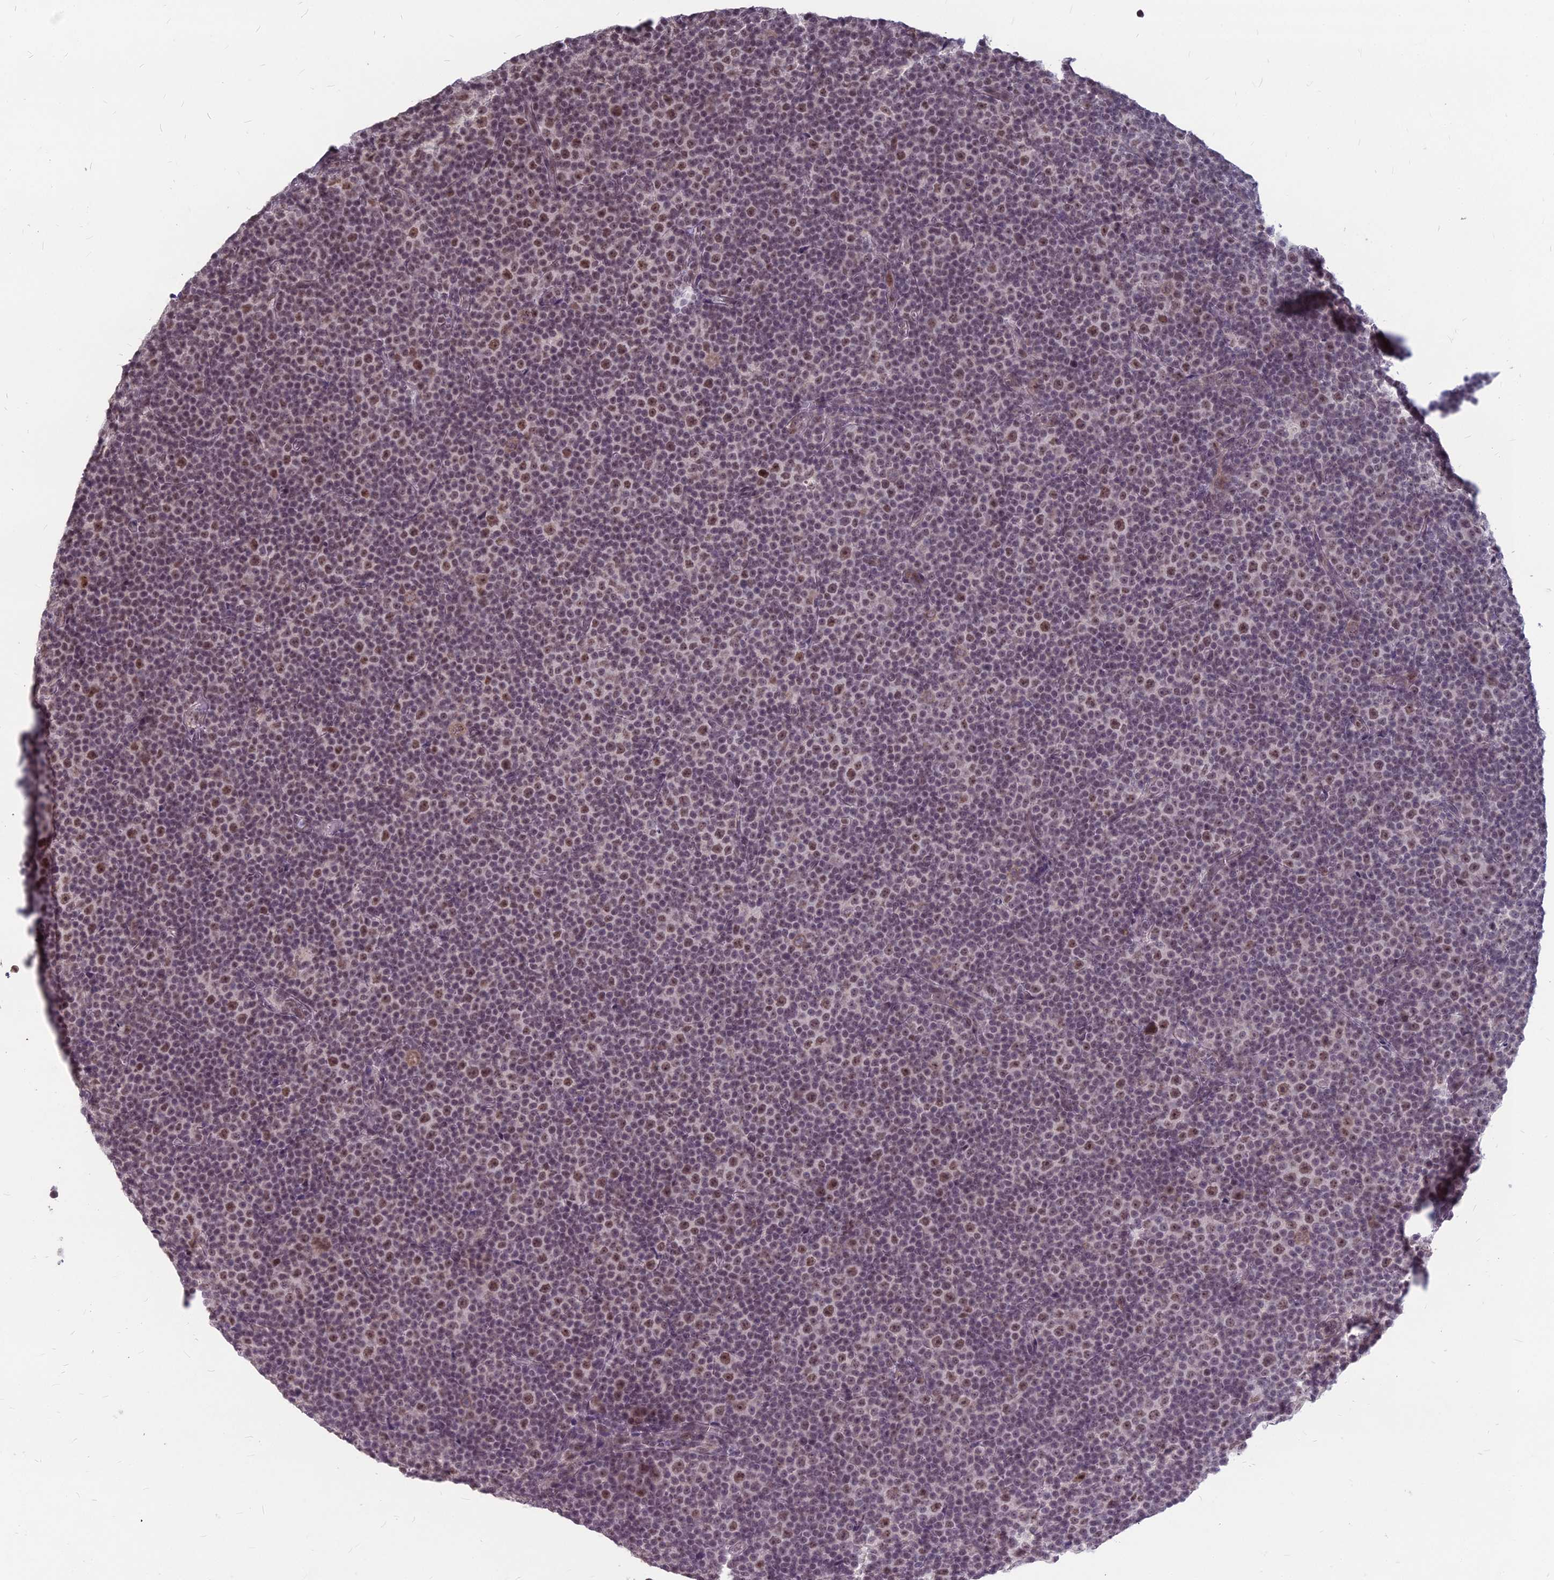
{"staining": {"intensity": "moderate", "quantity": ">75%", "location": "nuclear"}, "tissue": "lymphoma", "cell_type": "Tumor cells", "image_type": "cancer", "snomed": [{"axis": "morphology", "description": "Malignant lymphoma, non-Hodgkin's type, Low grade"}, {"axis": "topography", "description": "Lymph node"}], "caption": "A histopathology image of human low-grade malignant lymphoma, non-Hodgkin's type stained for a protein demonstrates moderate nuclear brown staining in tumor cells.", "gene": "KAT7", "patient": {"sex": "female", "age": 67}}